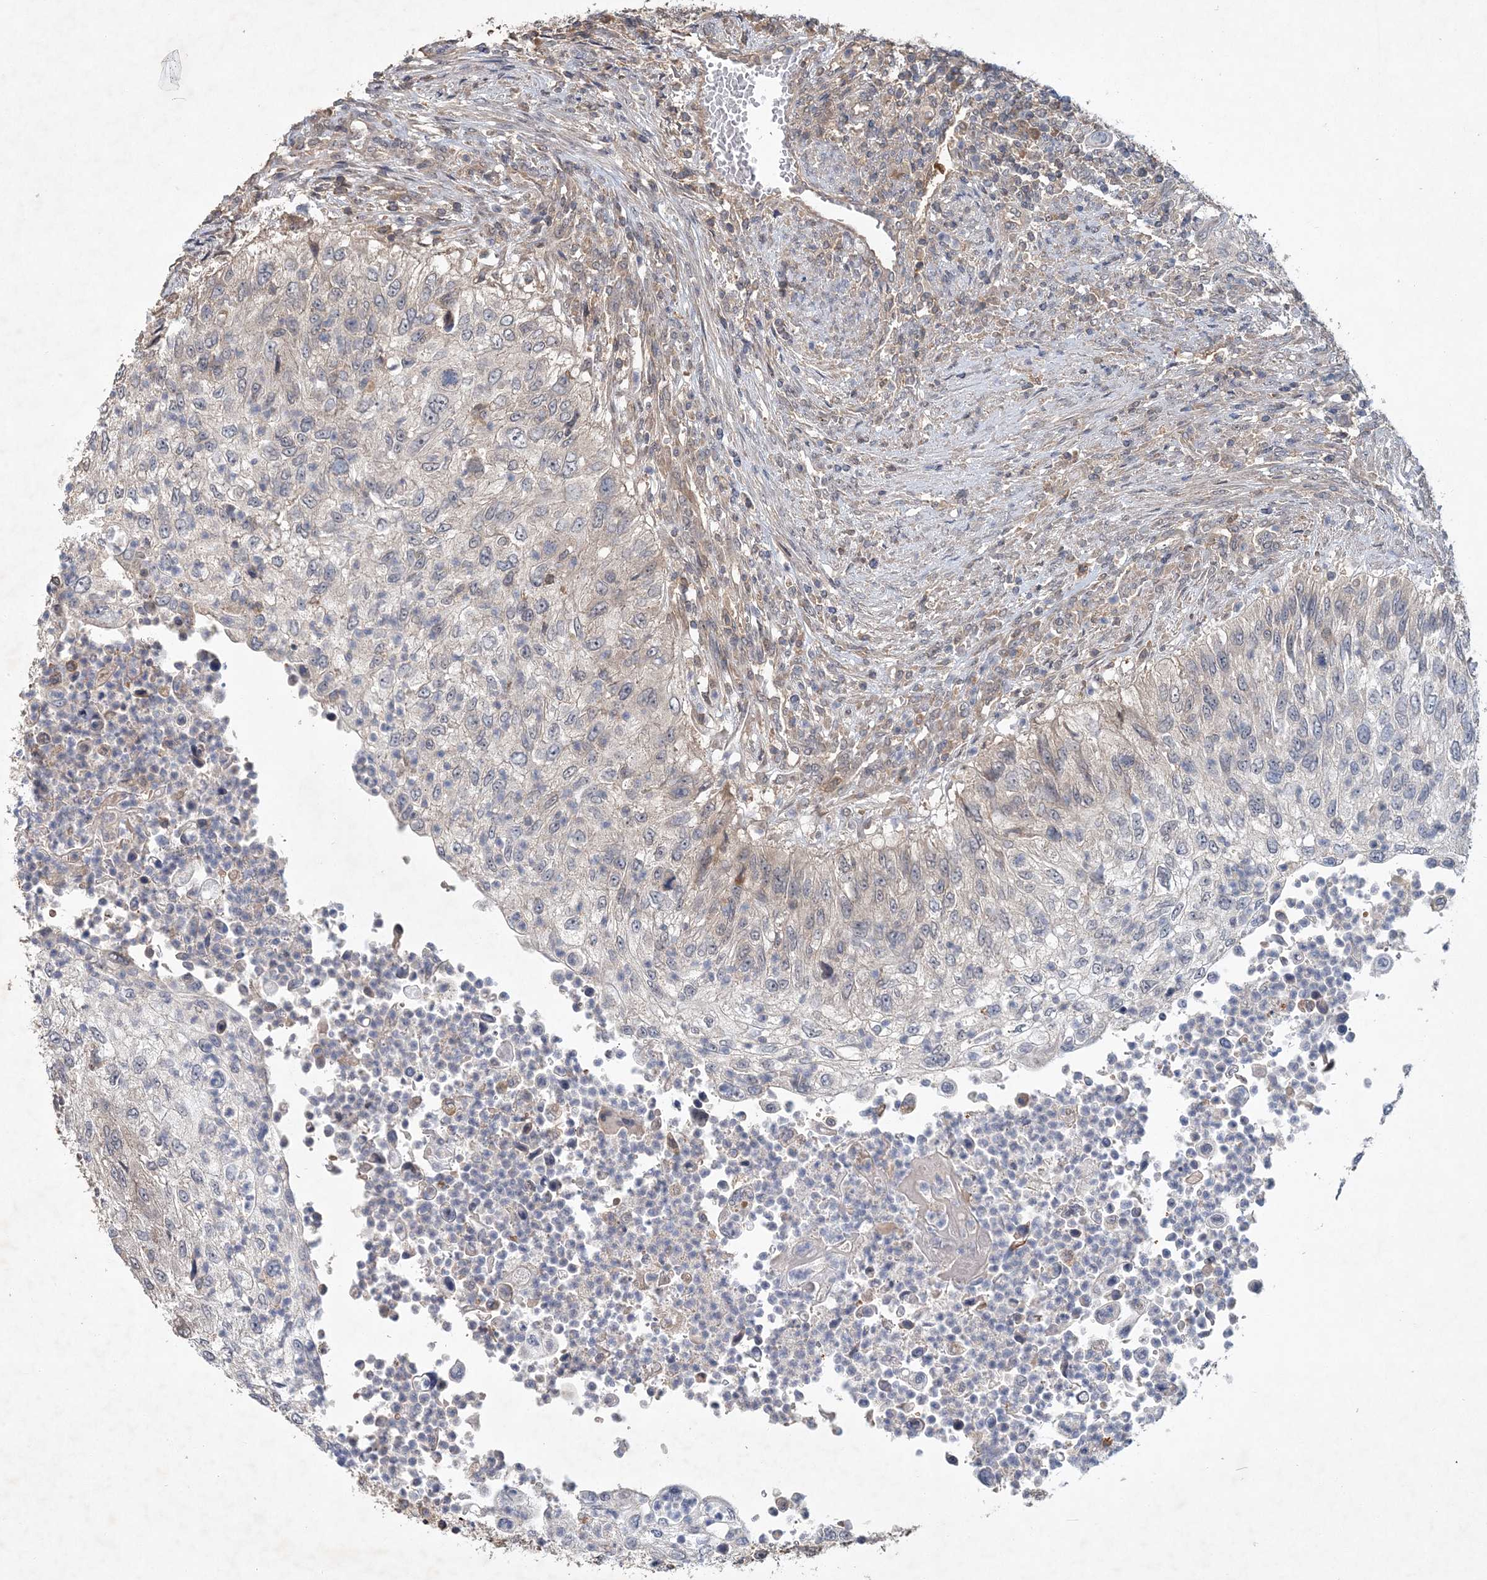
{"staining": {"intensity": "negative", "quantity": "none", "location": "none"}, "tissue": "urothelial cancer", "cell_type": "Tumor cells", "image_type": "cancer", "snomed": [{"axis": "morphology", "description": "Urothelial carcinoma, High grade"}, {"axis": "topography", "description": "Urinary bladder"}], "caption": "This is an immunohistochemistry (IHC) micrograph of urothelial cancer. There is no positivity in tumor cells.", "gene": "RNF25", "patient": {"sex": "female", "age": 60}}